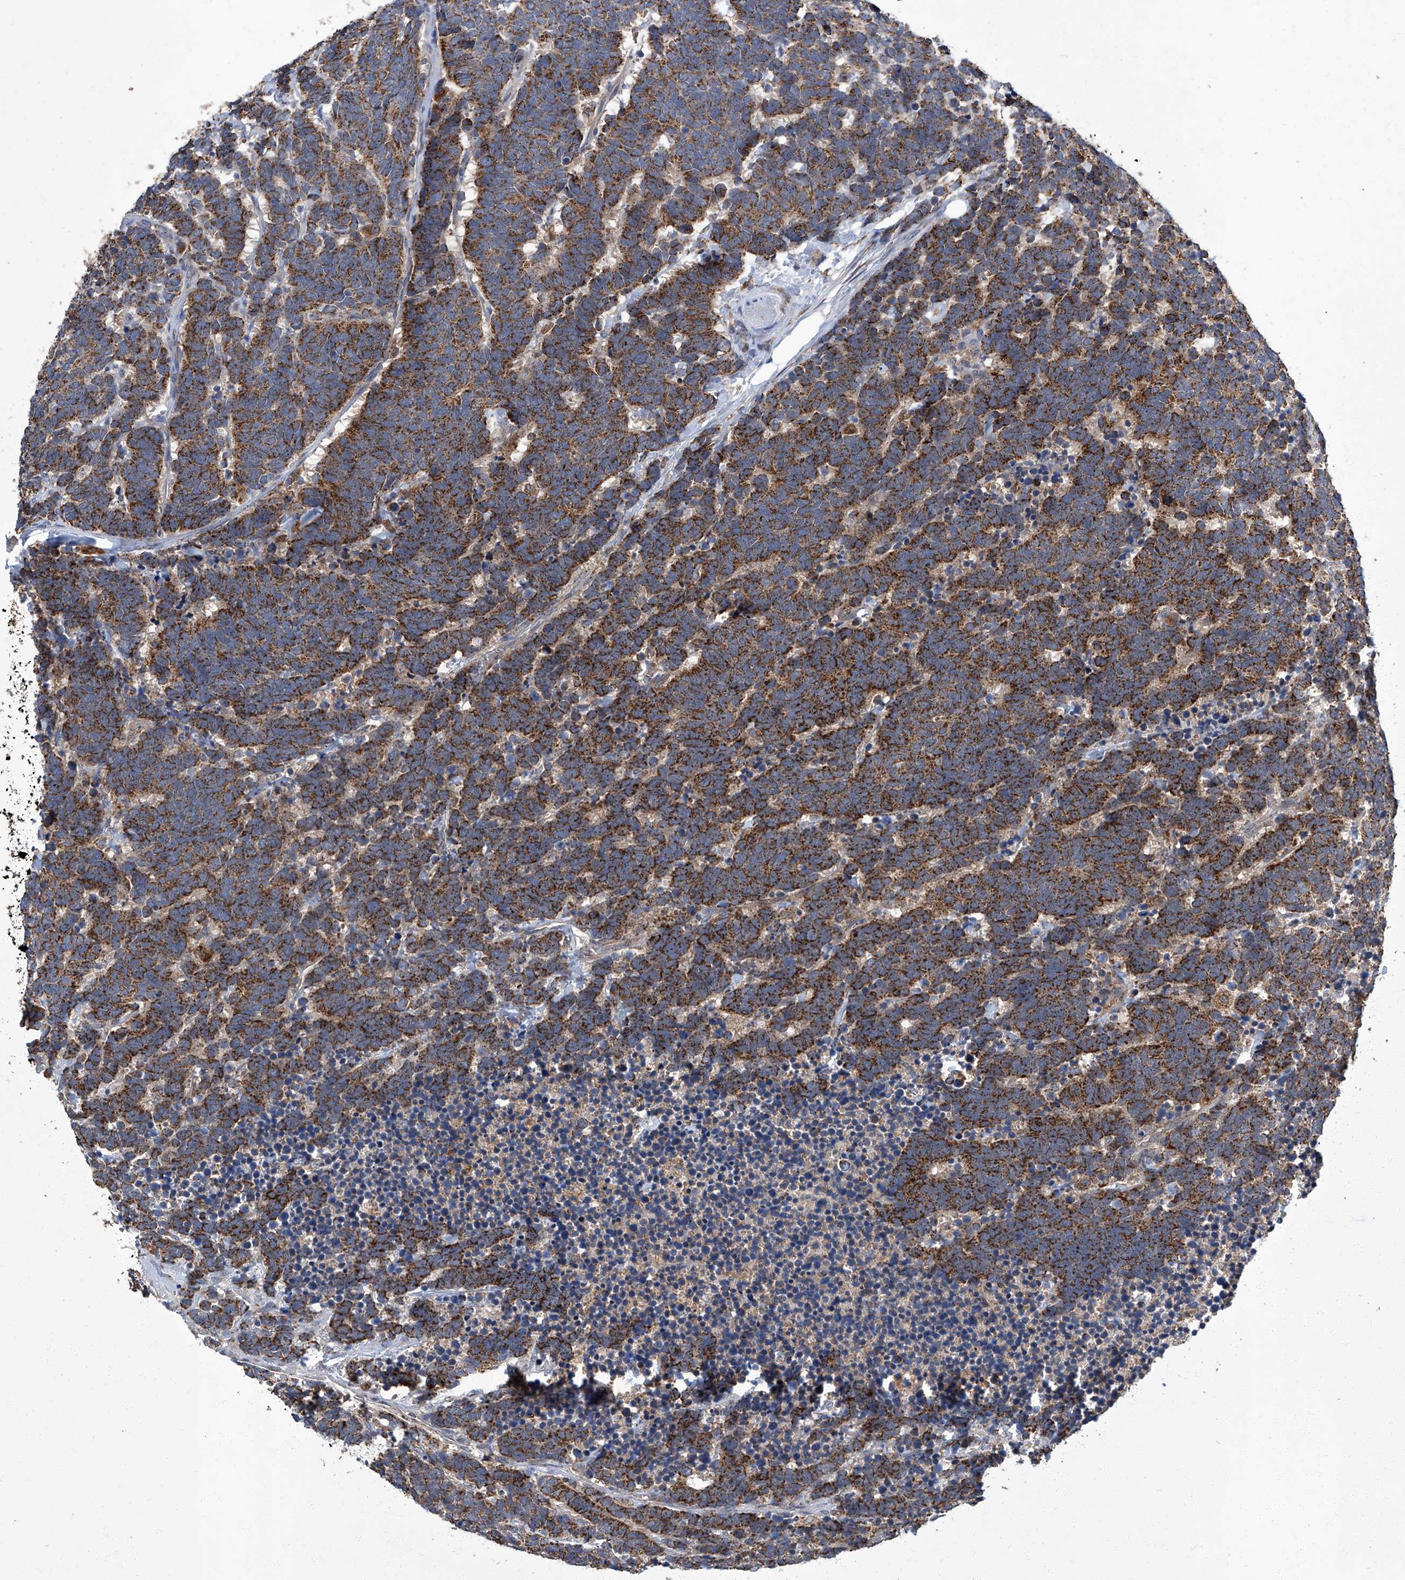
{"staining": {"intensity": "strong", "quantity": ">75%", "location": "cytoplasmic/membranous"}, "tissue": "carcinoid", "cell_type": "Tumor cells", "image_type": "cancer", "snomed": [{"axis": "morphology", "description": "Carcinoma, NOS"}, {"axis": "morphology", "description": "Carcinoid, malignant, NOS"}, {"axis": "topography", "description": "Urinary bladder"}], "caption": "Tumor cells exhibit strong cytoplasmic/membranous positivity in approximately >75% of cells in carcinoma. The protein of interest is shown in brown color, while the nuclei are stained blue.", "gene": "TNFRSF13B", "patient": {"sex": "male", "age": 57}}